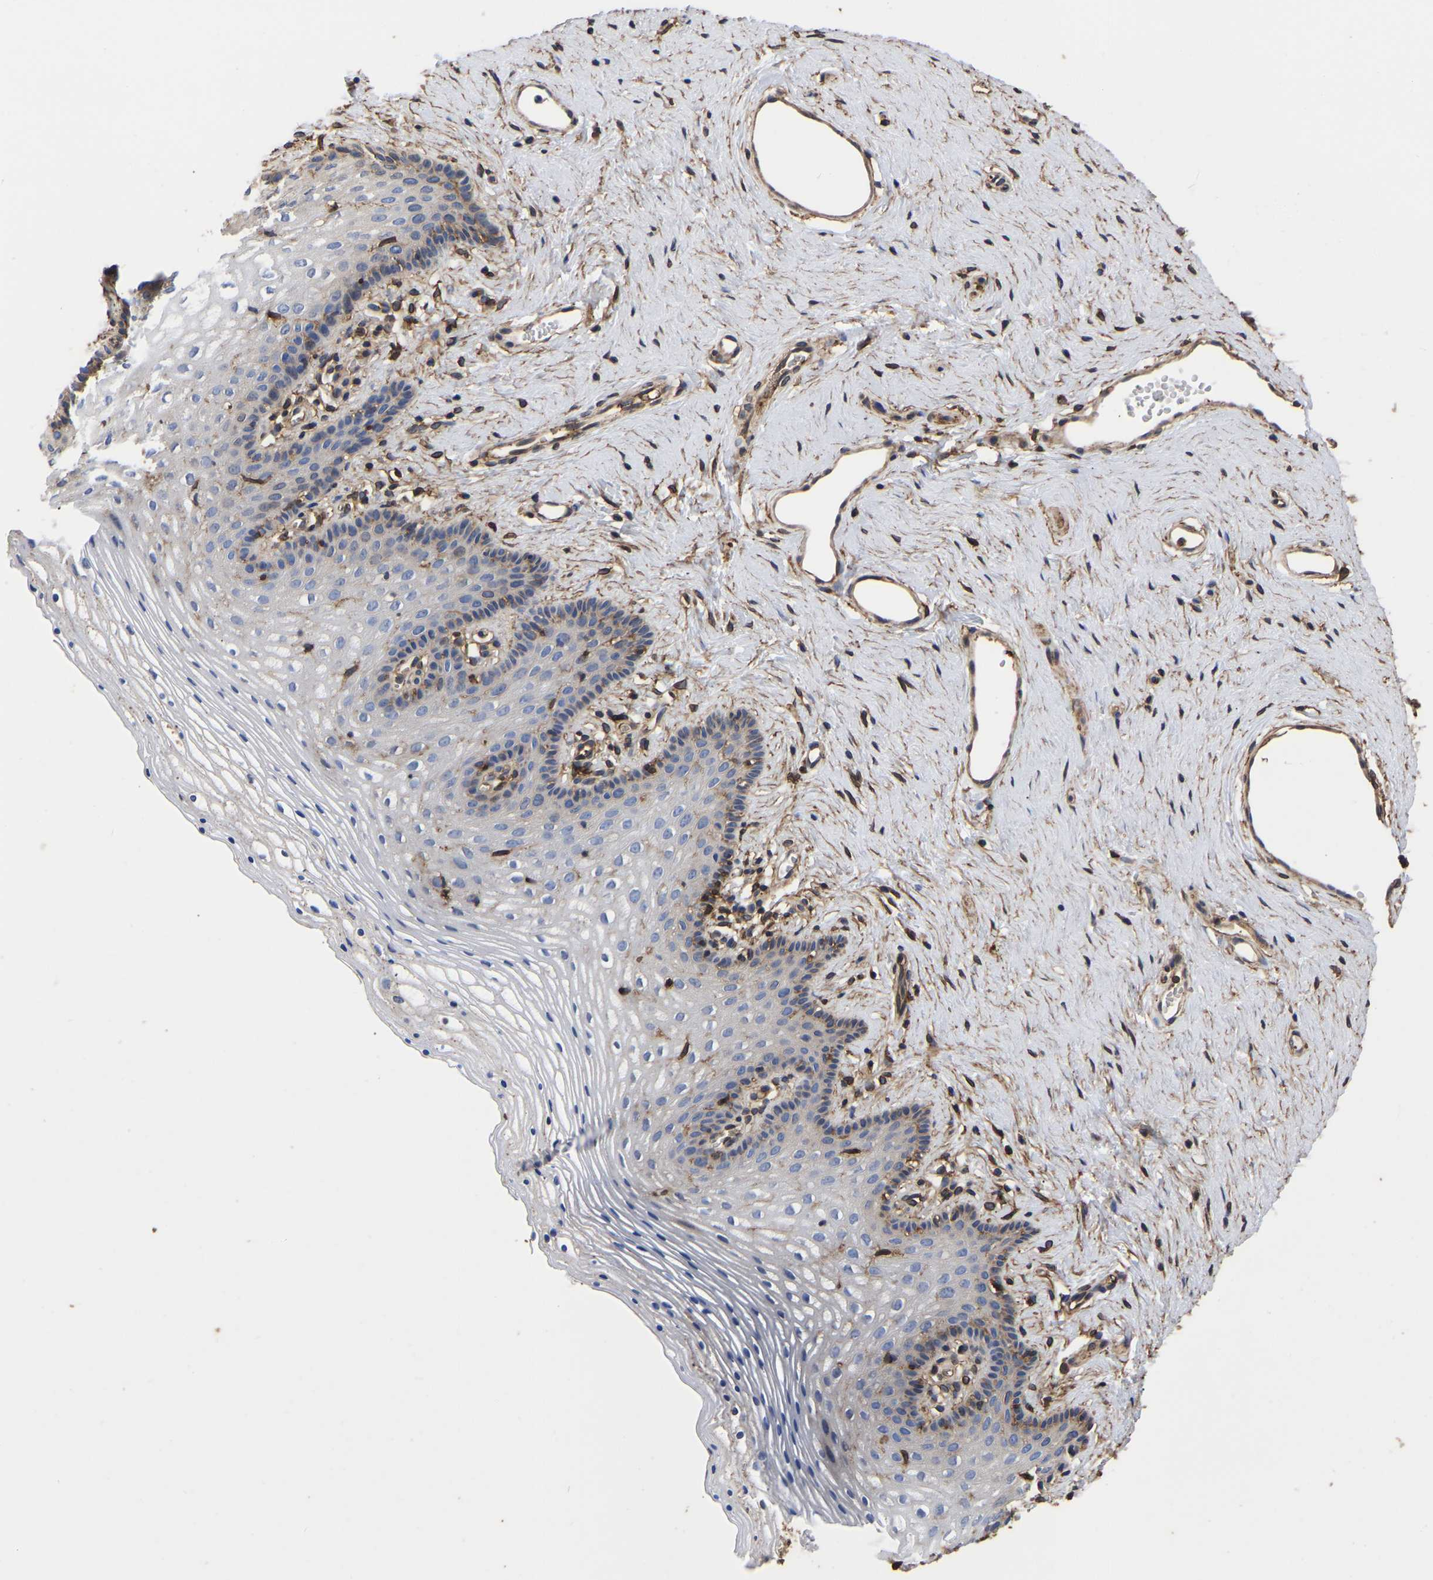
{"staining": {"intensity": "weak", "quantity": "<25%", "location": "cytoplasmic/membranous"}, "tissue": "vagina", "cell_type": "Squamous epithelial cells", "image_type": "normal", "snomed": [{"axis": "morphology", "description": "Normal tissue, NOS"}, {"axis": "topography", "description": "Vagina"}], "caption": "Immunohistochemistry (IHC) of normal vagina reveals no positivity in squamous epithelial cells. (Brightfield microscopy of DAB (3,3'-diaminobenzidine) immunohistochemistry (IHC) at high magnification).", "gene": "LIF", "patient": {"sex": "female", "age": 32}}